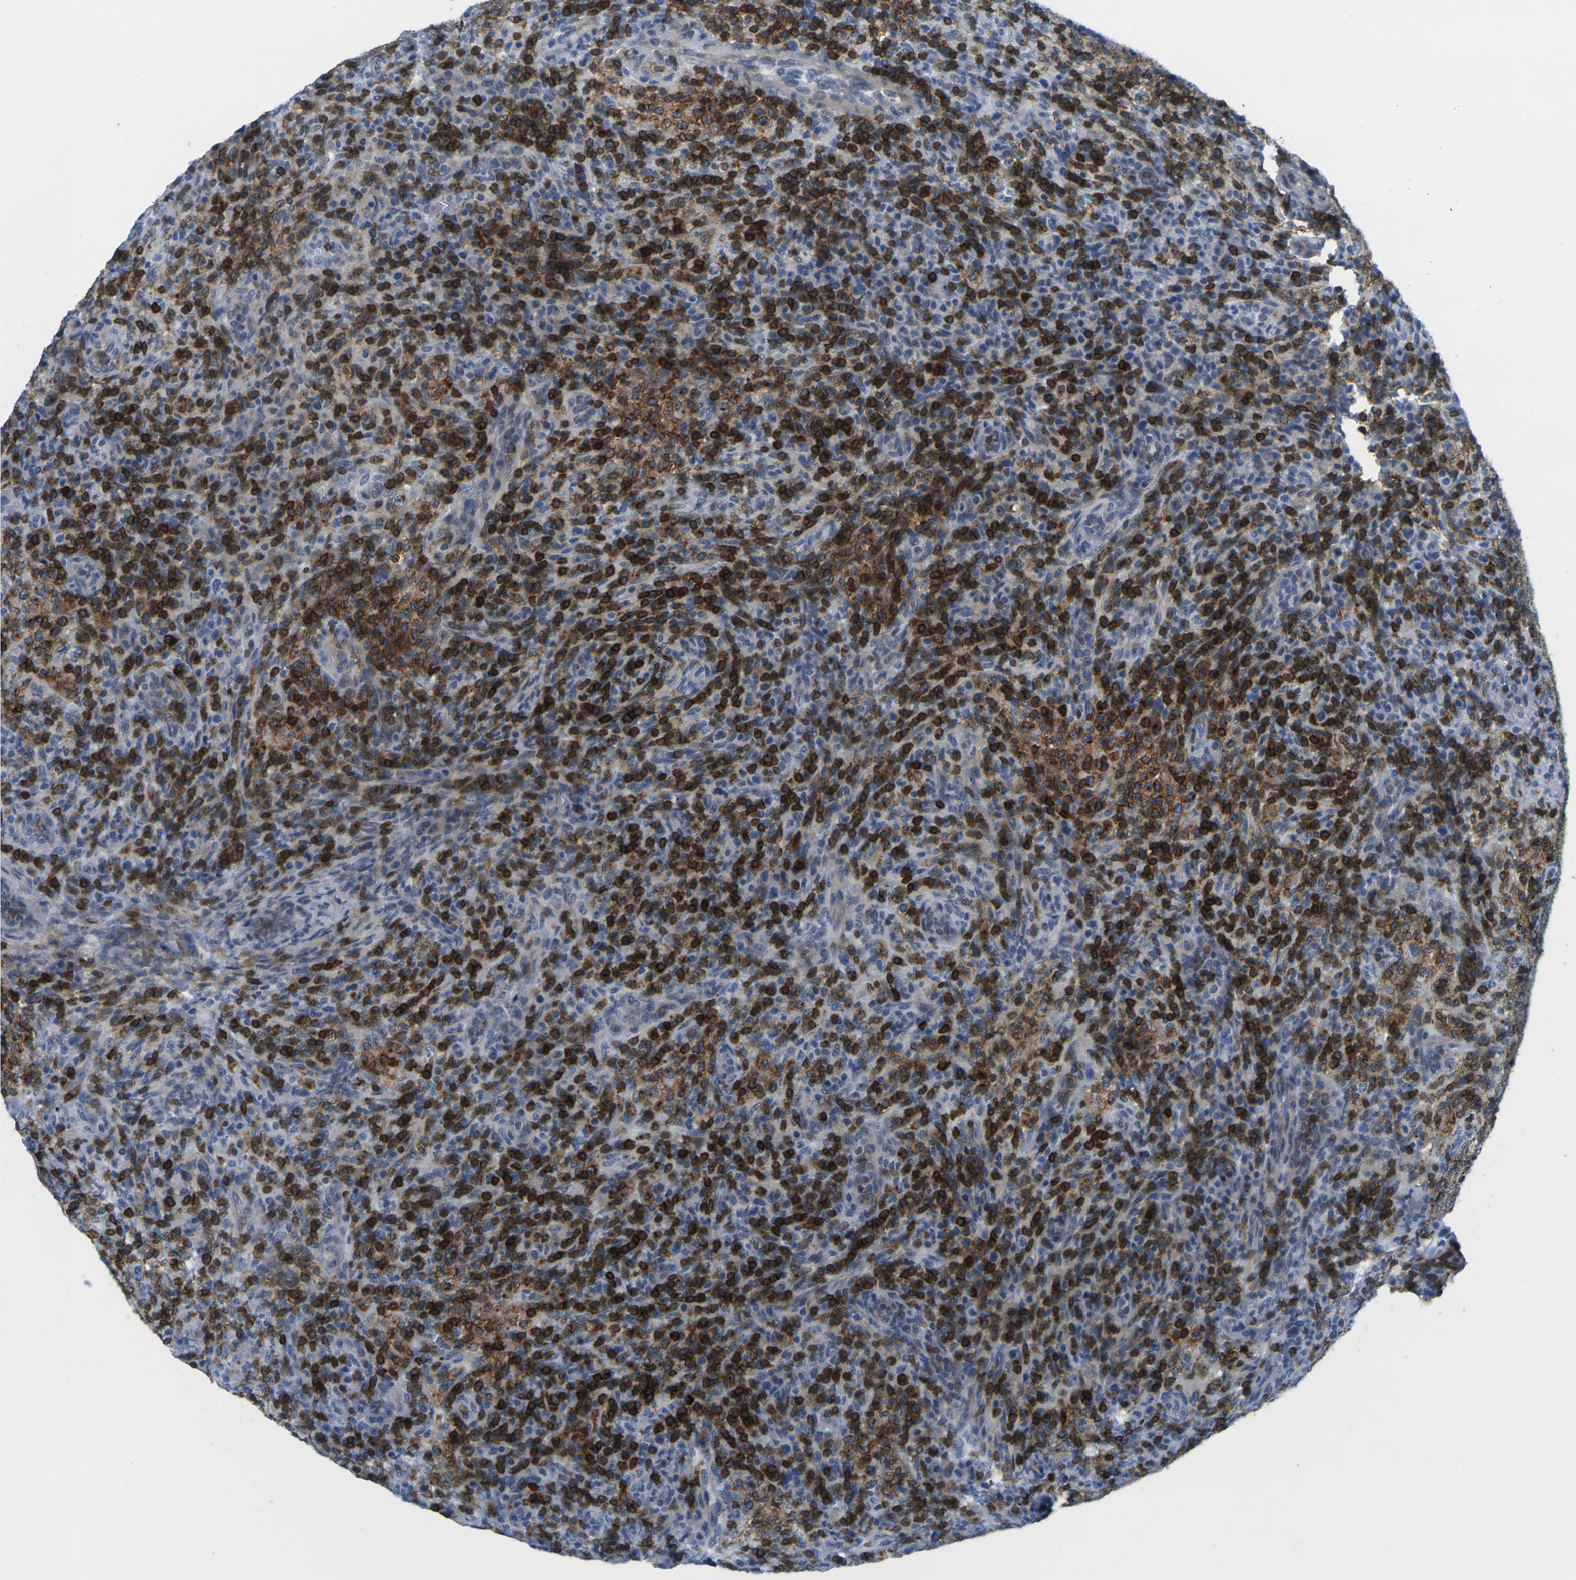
{"staining": {"intensity": "strong", "quantity": "25%-75%", "location": "cytoplasmic/membranous"}, "tissue": "lymphoma", "cell_type": "Tumor cells", "image_type": "cancer", "snomed": [{"axis": "morphology", "description": "Malignant lymphoma, non-Hodgkin's type, High grade"}, {"axis": "topography", "description": "Lymph node"}], "caption": "Malignant lymphoma, non-Hodgkin's type (high-grade) was stained to show a protein in brown. There is high levels of strong cytoplasmic/membranous expression in about 25%-75% of tumor cells. (DAB (3,3'-diaminobenzidine) = brown stain, brightfield microscopy at high magnification).", "gene": "CD3D", "patient": {"sex": "female", "age": 76}}